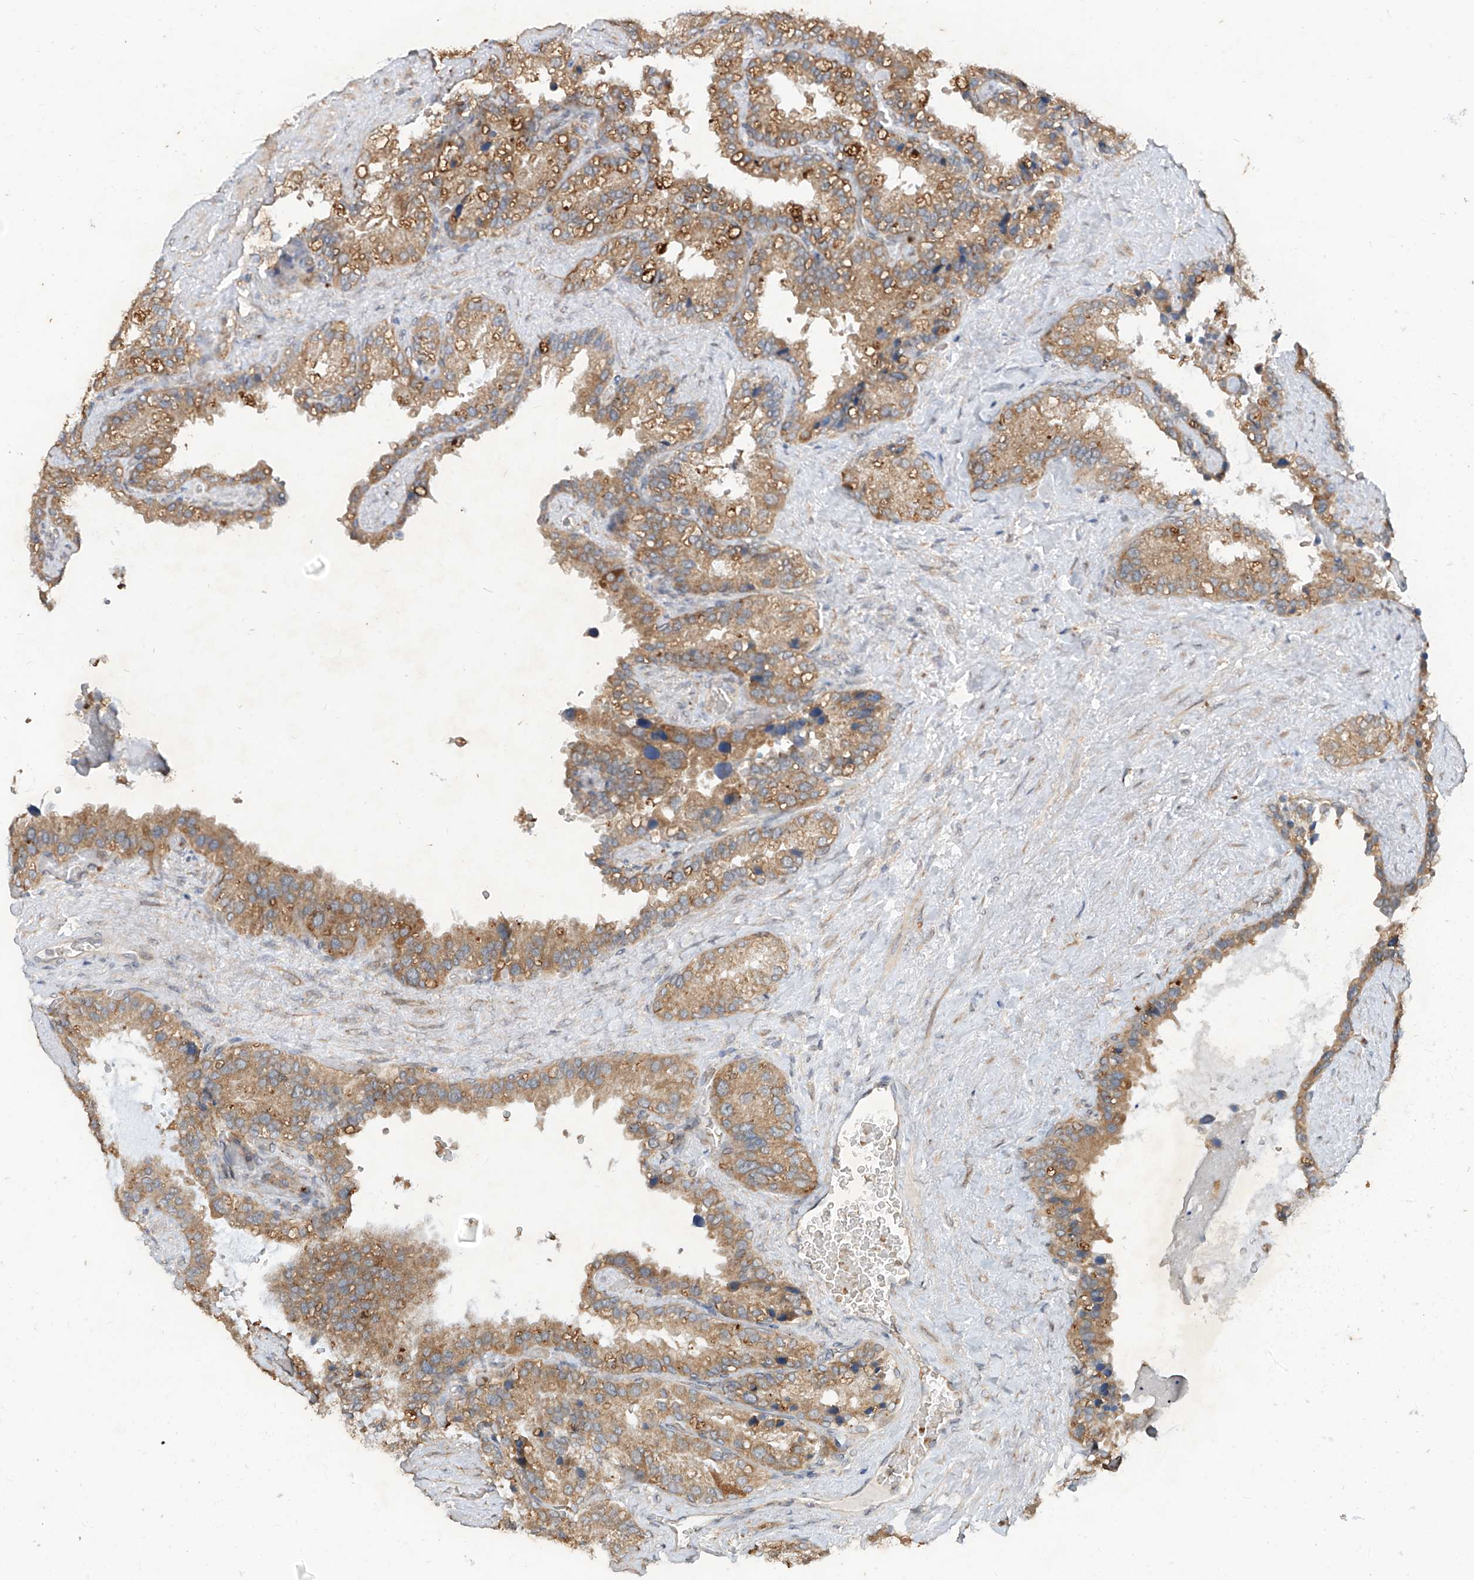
{"staining": {"intensity": "moderate", "quantity": ">75%", "location": "cytoplasmic/membranous"}, "tissue": "seminal vesicle", "cell_type": "Glandular cells", "image_type": "normal", "snomed": [{"axis": "morphology", "description": "Normal tissue, NOS"}, {"axis": "topography", "description": "Prostate"}, {"axis": "topography", "description": "Seminal veicle"}], "caption": "Glandular cells exhibit moderate cytoplasmic/membranous staining in about >75% of cells in unremarkable seminal vesicle. (Stains: DAB (3,3'-diaminobenzidine) in brown, nuclei in blue, Microscopy: brightfield microscopy at high magnification).", "gene": "MTUS2", "patient": {"sex": "male", "age": 68}}